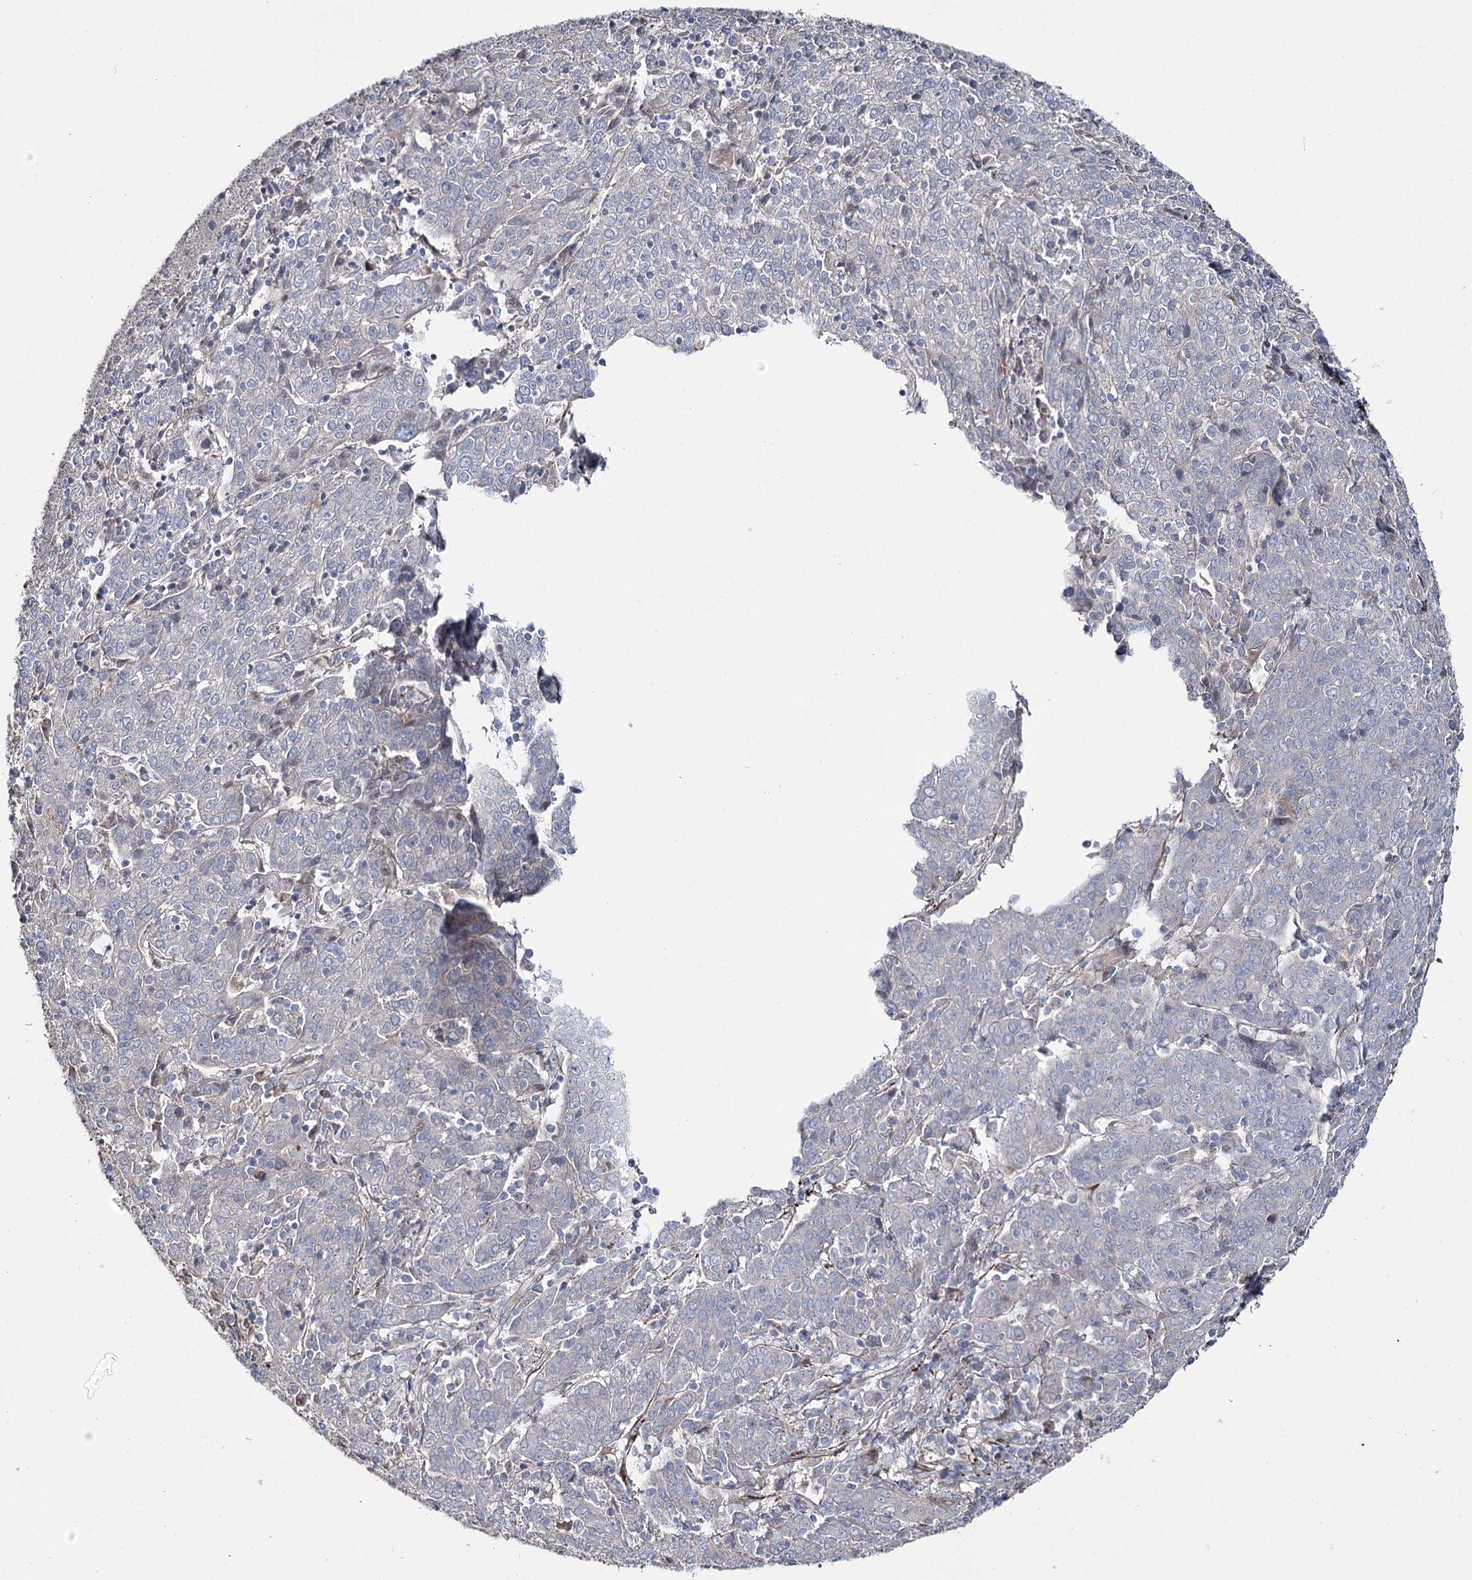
{"staining": {"intensity": "negative", "quantity": "none", "location": "none"}, "tissue": "cervical cancer", "cell_type": "Tumor cells", "image_type": "cancer", "snomed": [{"axis": "morphology", "description": "Squamous cell carcinoma, NOS"}, {"axis": "topography", "description": "Cervix"}], "caption": "DAB immunohistochemical staining of cervical squamous cell carcinoma reveals no significant staining in tumor cells.", "gene": "SUMF1", "patient": {"sex": "female", "age": 67}}